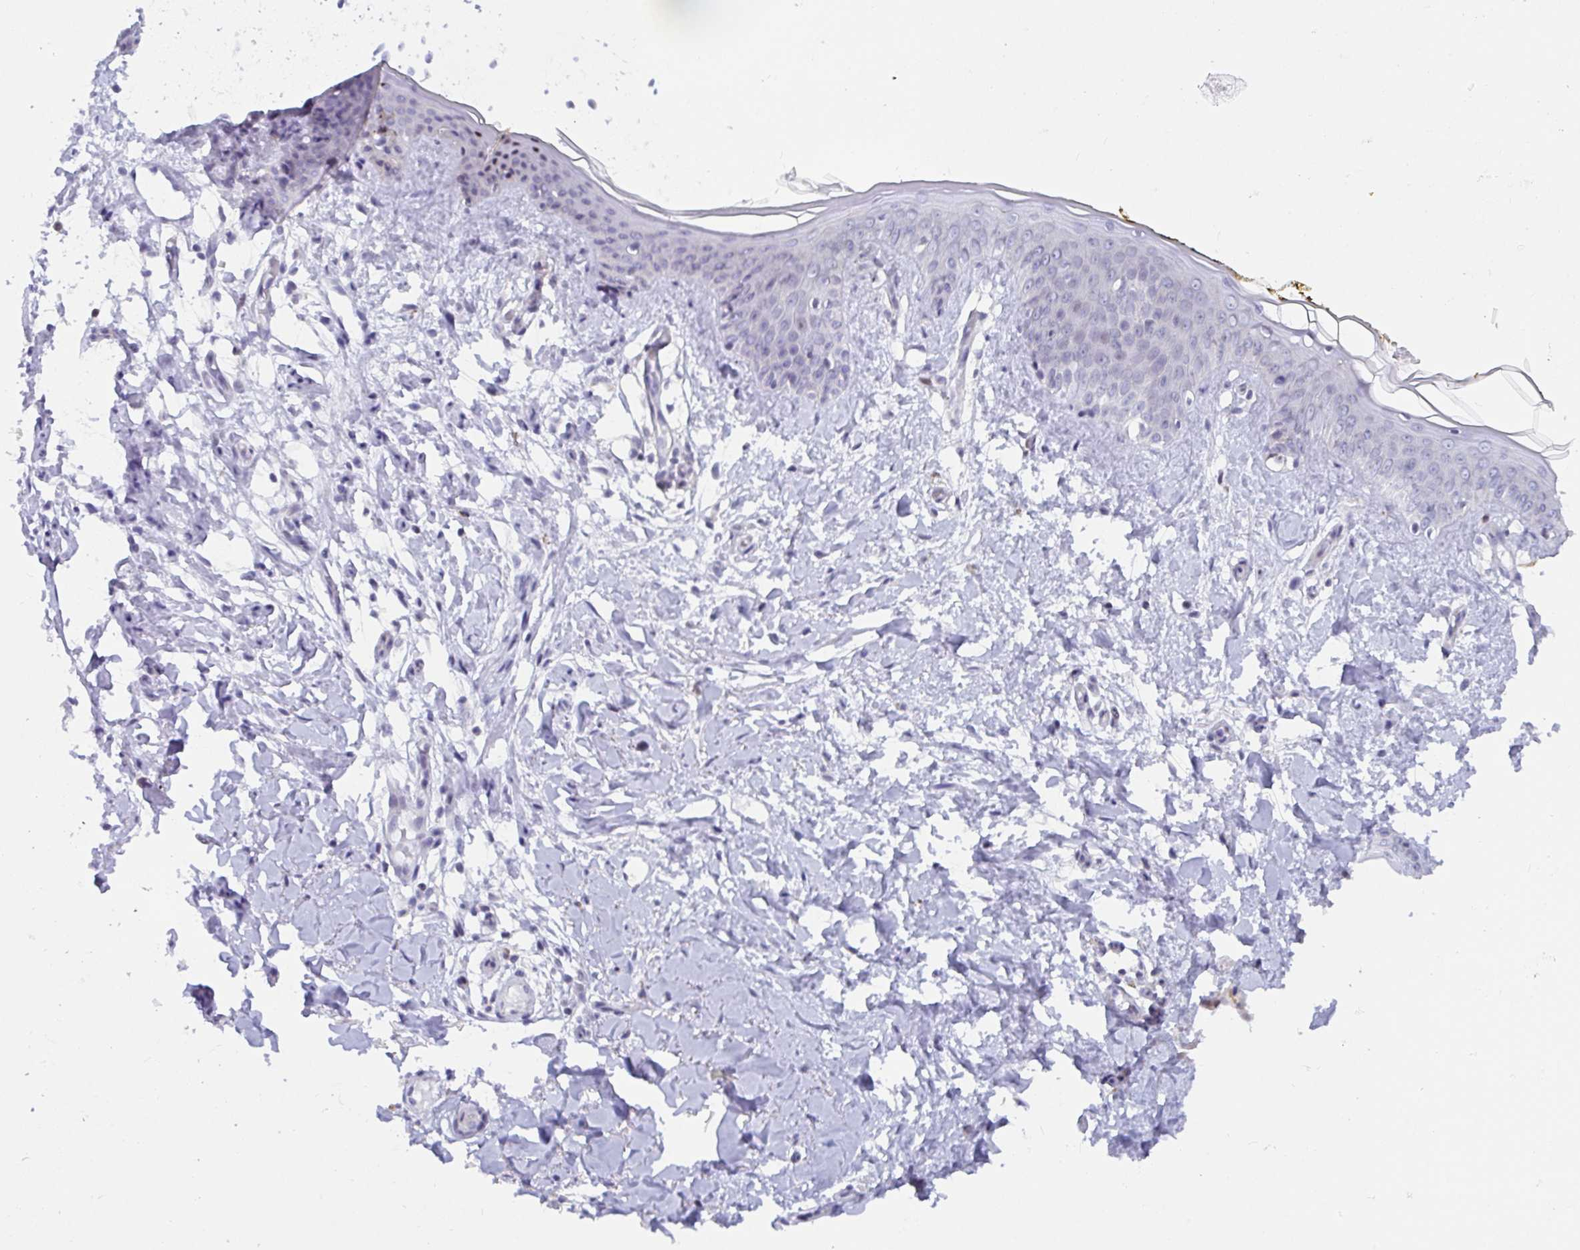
{"staining": {"intensity": "negative", "quantity": "none", "location": "none"}, "tissue": "skin", "cell_type": "Fibroblasts", "image_type": "normal", "snomed": [{"axis": "morphology", "description": "Normal tissue, NOS"}, {"axis": "topography", "description": "Skin"}], "caption": "Fibroblasts show no significant protein positivity in benign skin. (DAB immunohistochemistry visualized using brightfield microscopy, high magnification).", "gene": "WDR72", "patient": {"sex": "female", "age": 34}}